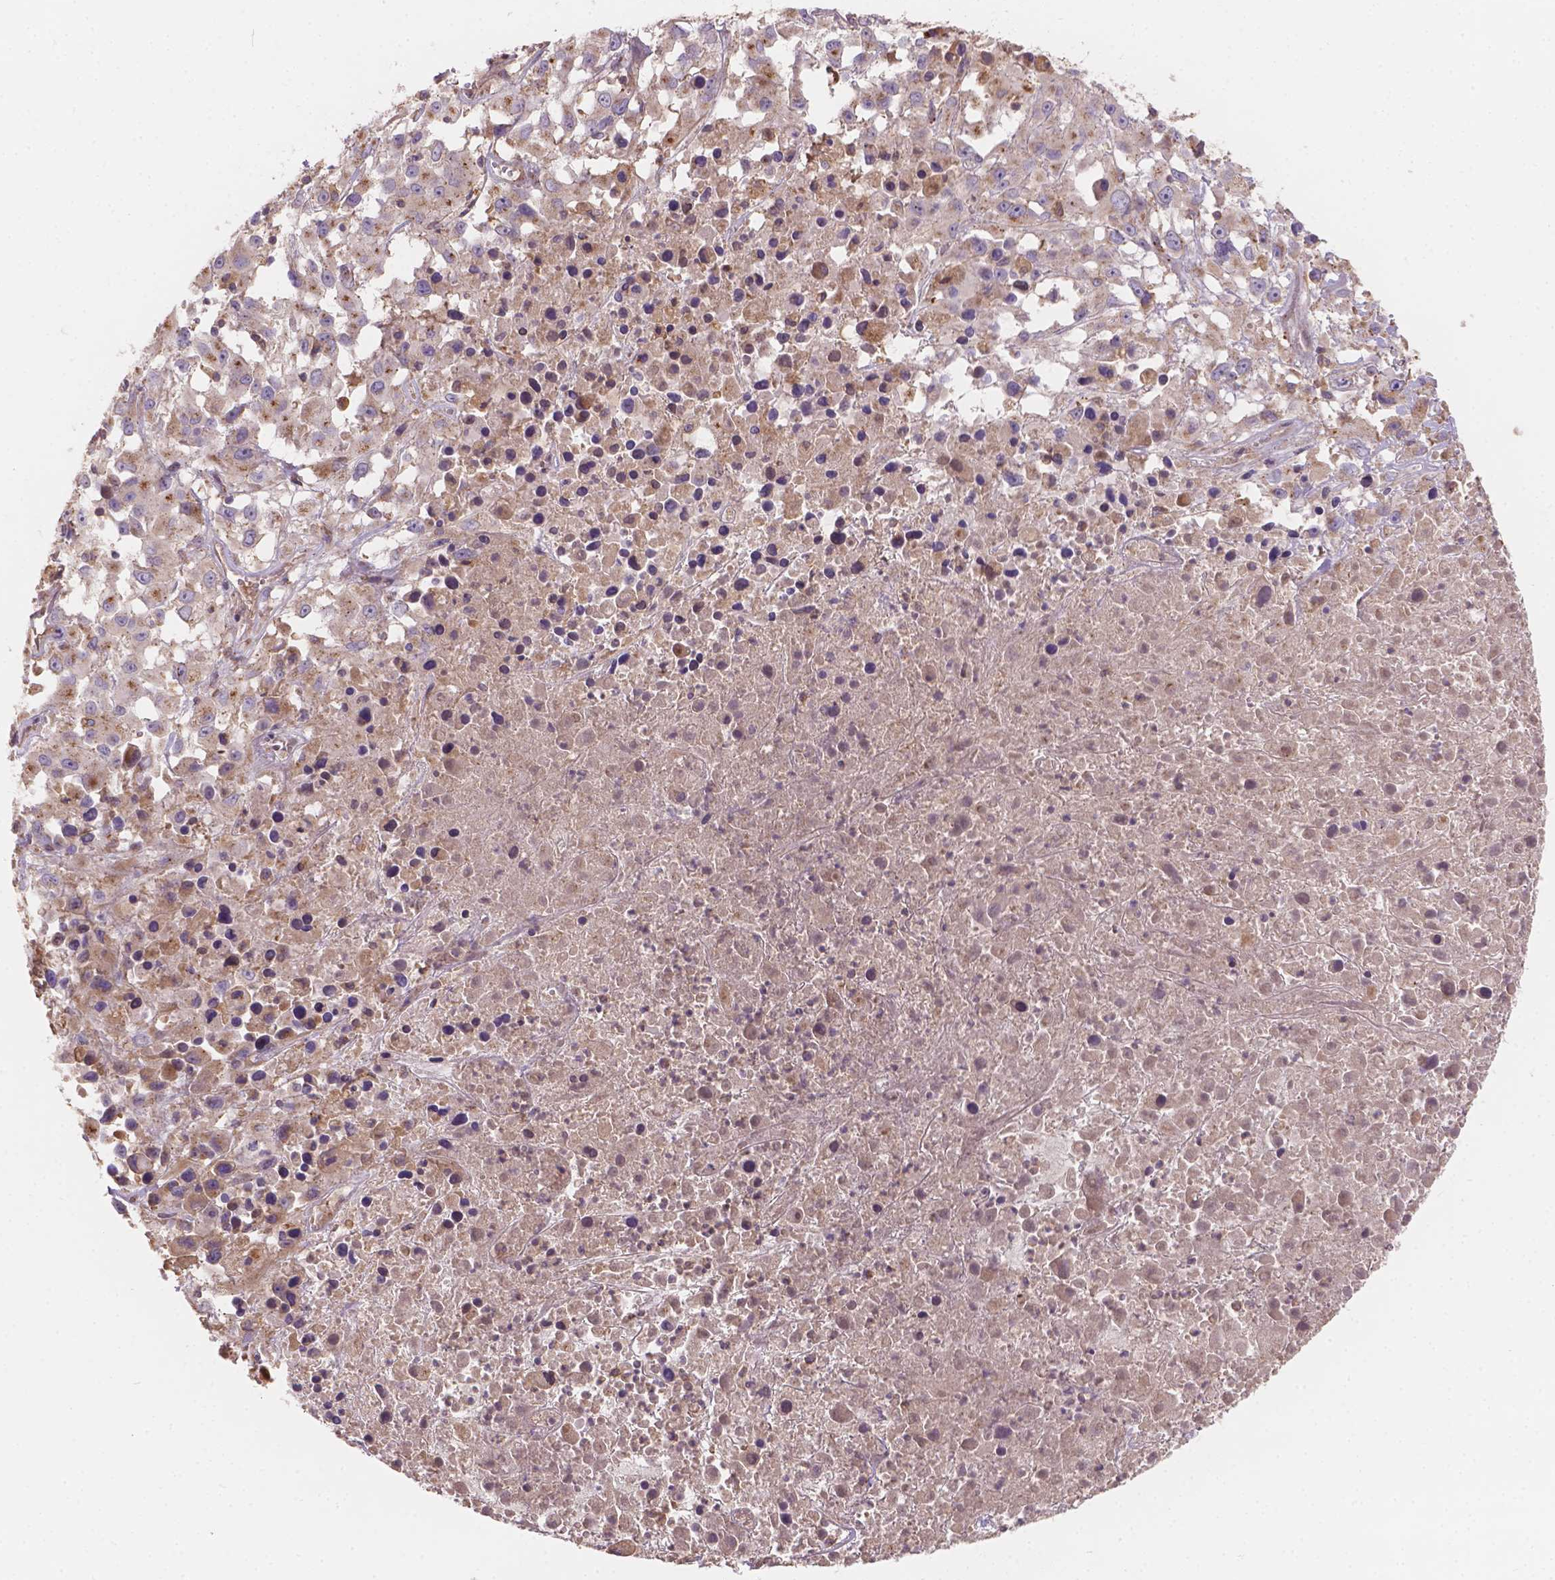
{"staining": {"intensity": "moderate", "quantity": ">75%", "location": "cytoplasmic/membranous"}, "tissue": "melanoma", "cell_type": "Tumor cells", "image_type": "cancer", "snomed": [{"axis": "morphology", "description": "Malignant melanoma, Metastatic site"}, {"axis": "topography", "description": "Soft tissue"}], "caption": "Immunohistochemical staining of malignant melanoma (metastatic site) demonstrates medium levels of moderate cytoplasmic/membranous staining in approximately >75% of tumor cells.", "gene": "CDK10", "patient": {"sex": "male", "age": 50}}